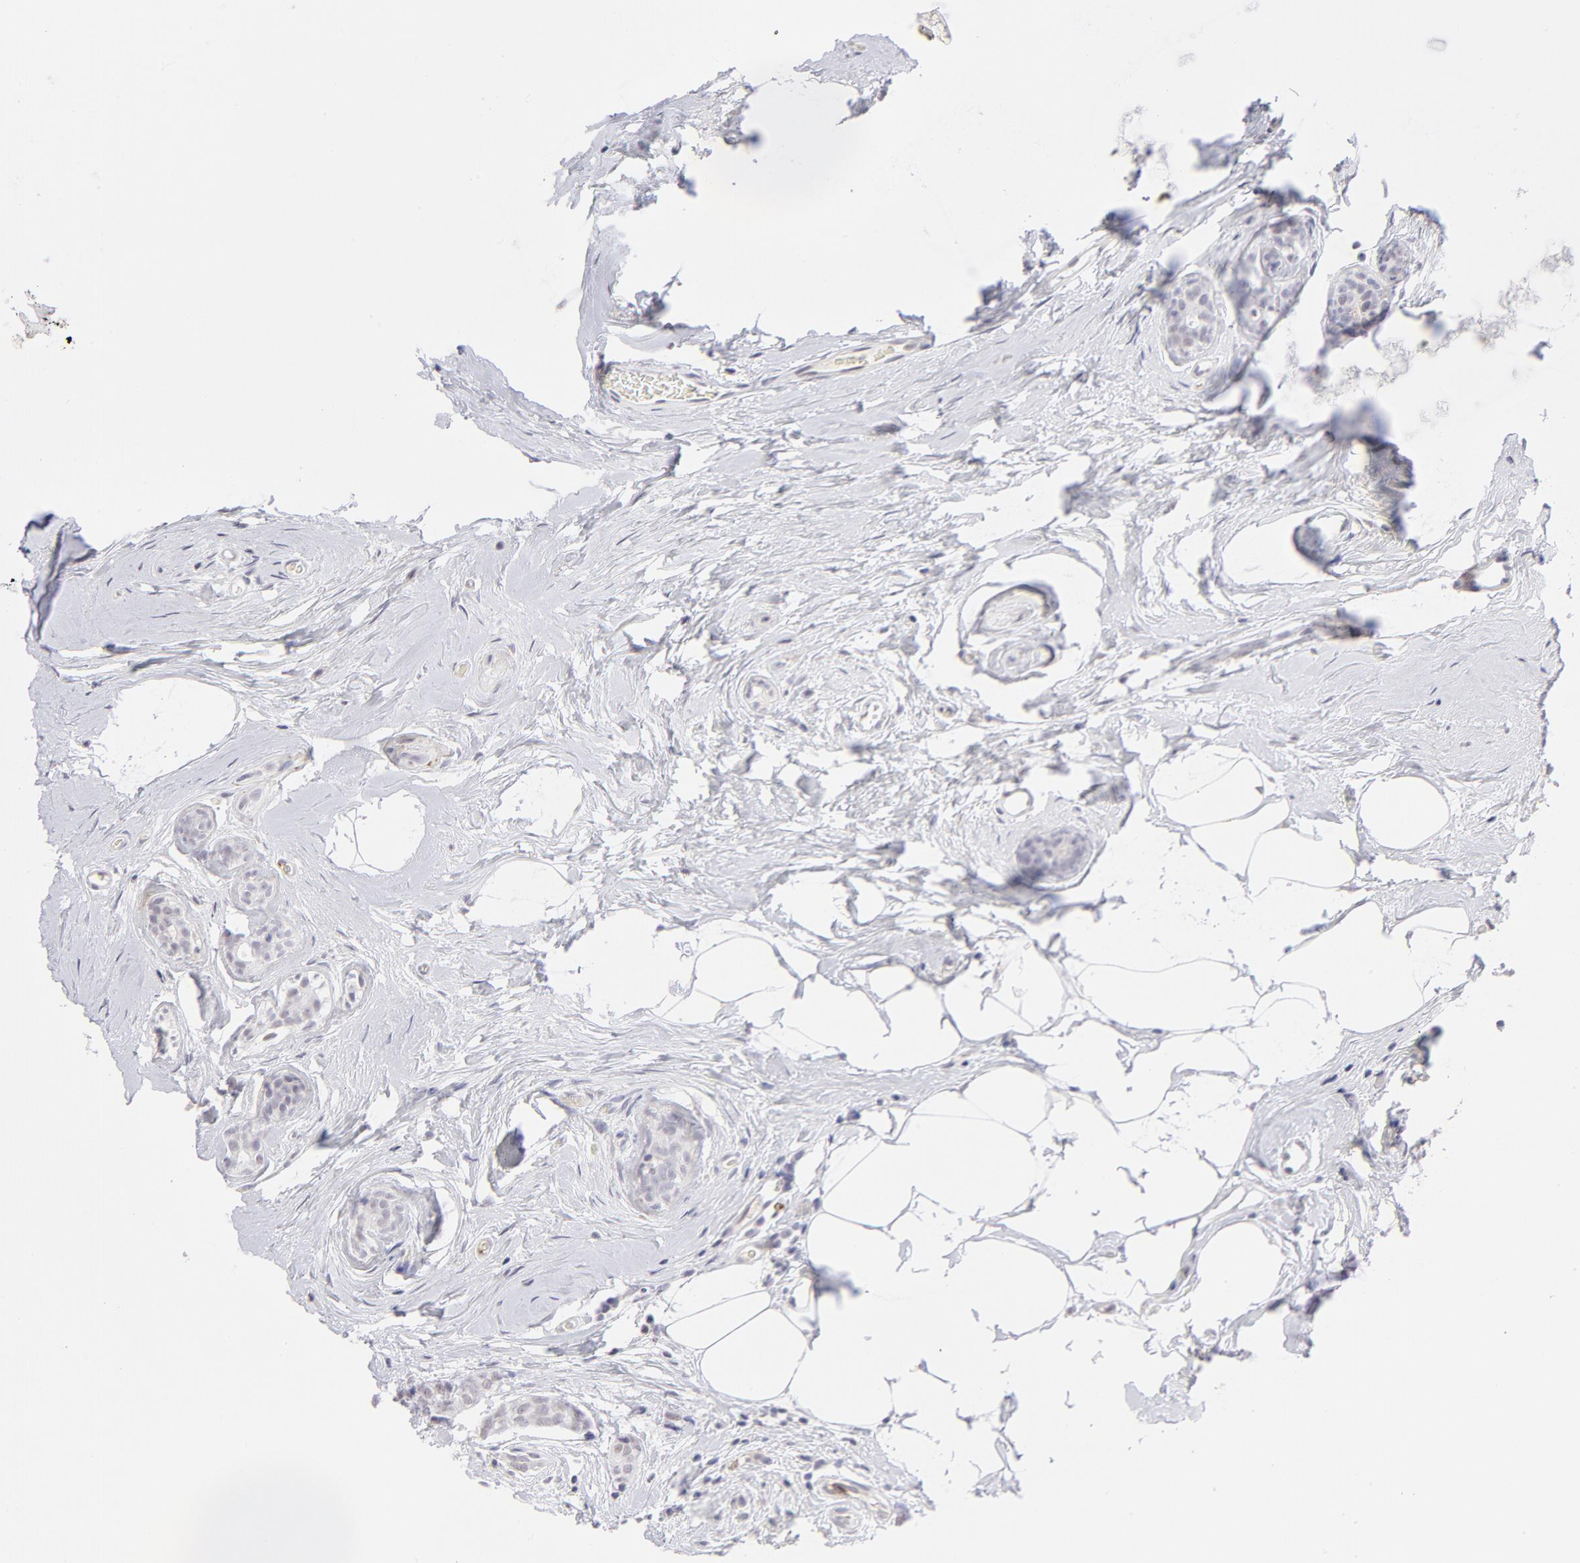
{"staining": {"intensity": "negative", "quantity": "none", "location": "none"}, "tissue": "breast cancer", "cell_type": "Tumor cells", "image_type": "cancer", "snomed": [{"axis": "morphology", "description": "Lobular carcinoma"}, {"axis": "topography", "description": "Breast"}], "caption": "Immunohistochemistry image of breast cancer stained for a protein (brown), which demonstrates no staining in tumor cells.", "gene": "LTB4R", "patient": {"sex": "female", "age": 60}}